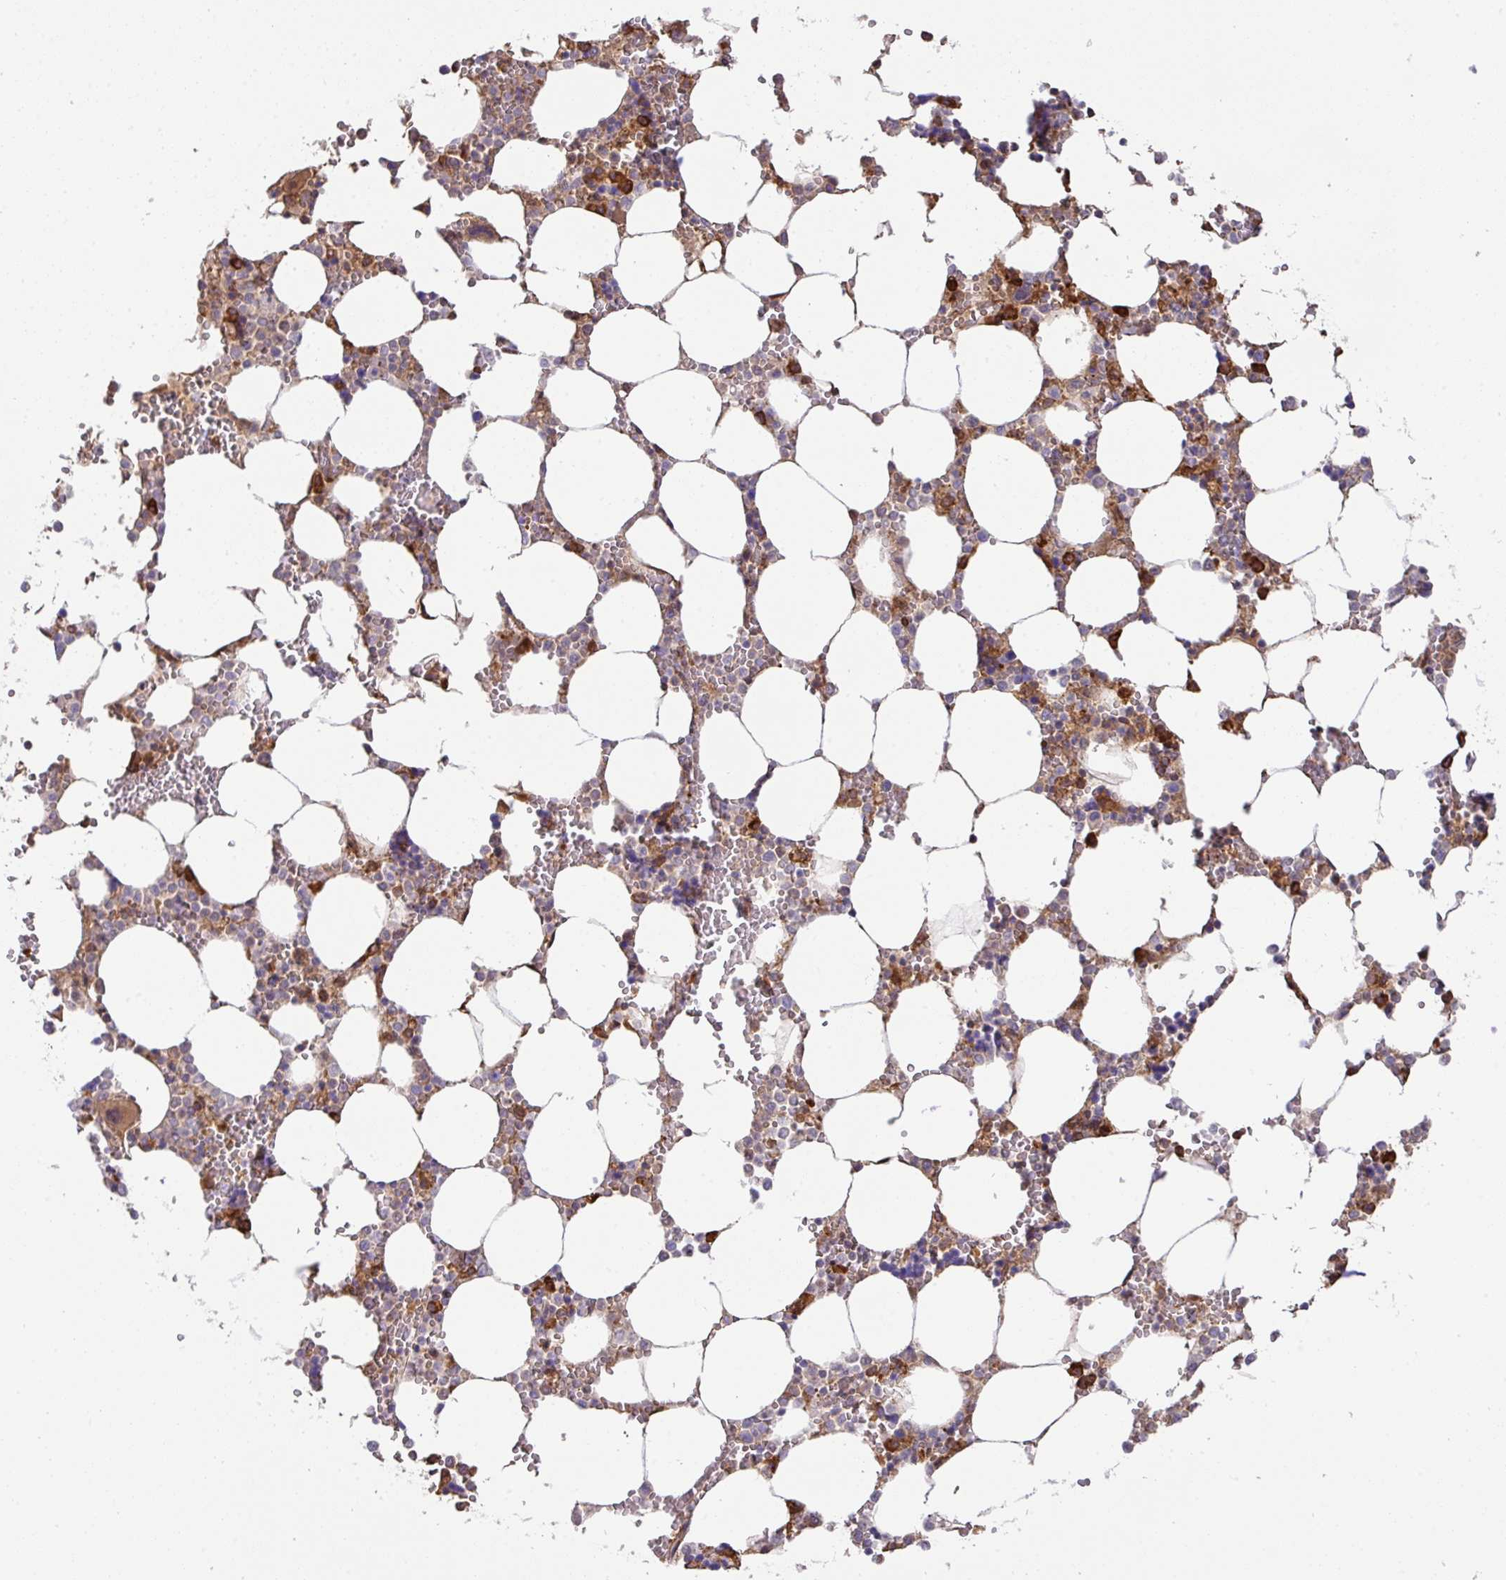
{"staining": {"intensity": "strong", "quantity": "<25%", "location": "cytoplasmic/membranous"}, "tissue": "bone marrow", "cell_type": "Hematopoietic cells", "image_type": "normal", "snomed": [{"axis": "morphology", "description": "Normal tissue, NOS"}, {"axis": "topography", "description": "Bone marrow"}], "caption": "IHC histopathology image of unremarkable human bone marrow stained for a protein (brown), which displays medium levels of strong cytoplasmic/membranous expression in approximately <25% of hematopoietic cells.", "gene": "GCNT7", "patient": {"sex": "male", "age": 64}}